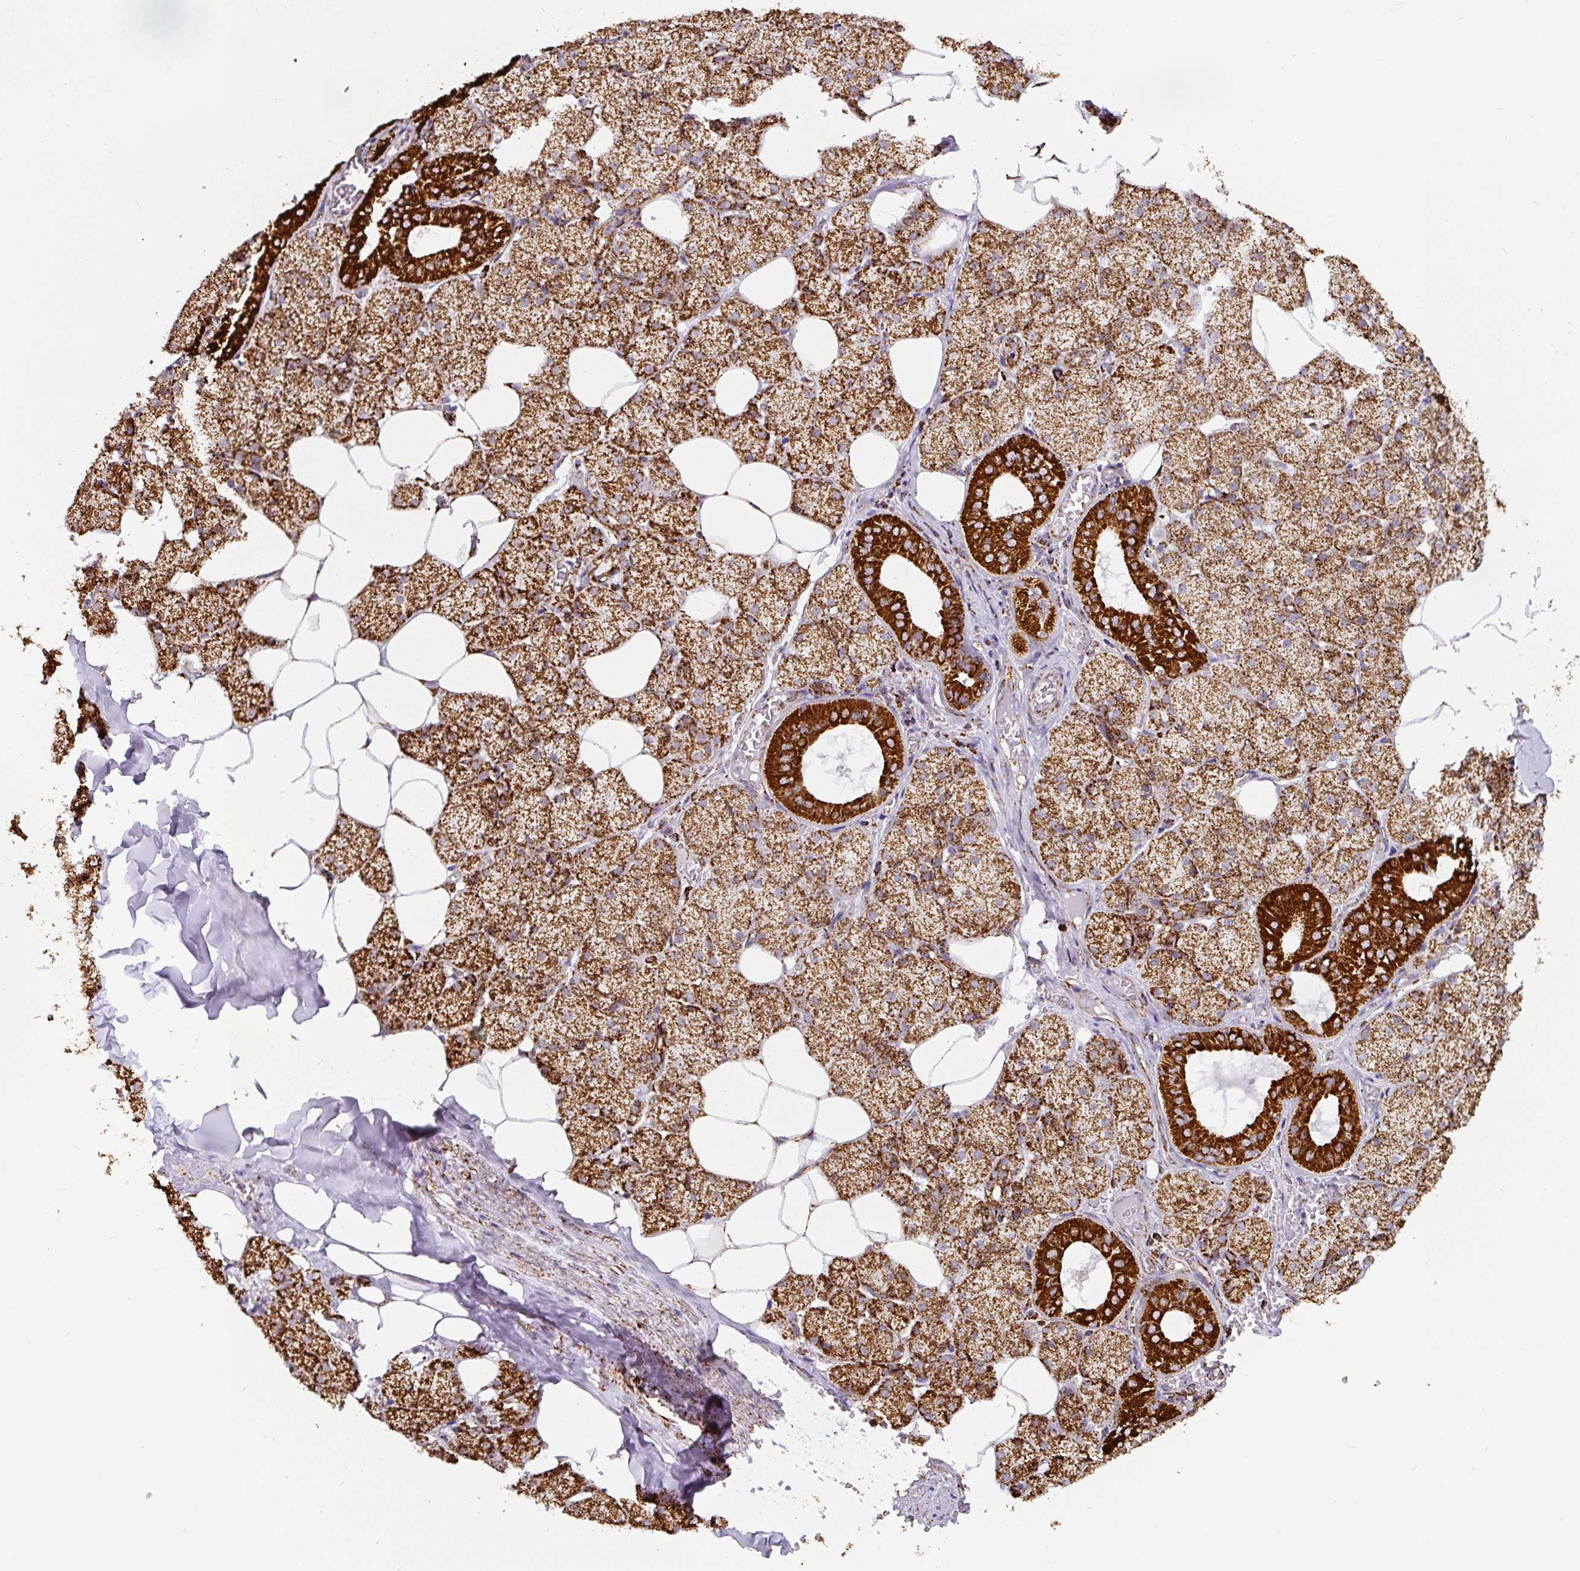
{"staining": {"intensity": "strong", "quantity": ">75%", "location": "cytoplasmic/membranous"}, "tissue": "salivary gland", "cell_type": "Glandular cells", "image_type": "normal", "snomed": [{"axis": "morphology", "description": "Normal tissue, NOS"}, {"axis": "topography", "description": "Salivary gland"}, {"axis": "topography", "description": "Peripheral nerve tissue"}], "caption": "Protein expression analysis of normal human salivary gland reveals strong cytoplasmic/membranous expression in about >75% of glandular cells. The protein of interest is shown in brown color, while the nuclei are stained blue.", "gene": "ATP5F1A", "patient": {"sex": "male", "age": 38}}